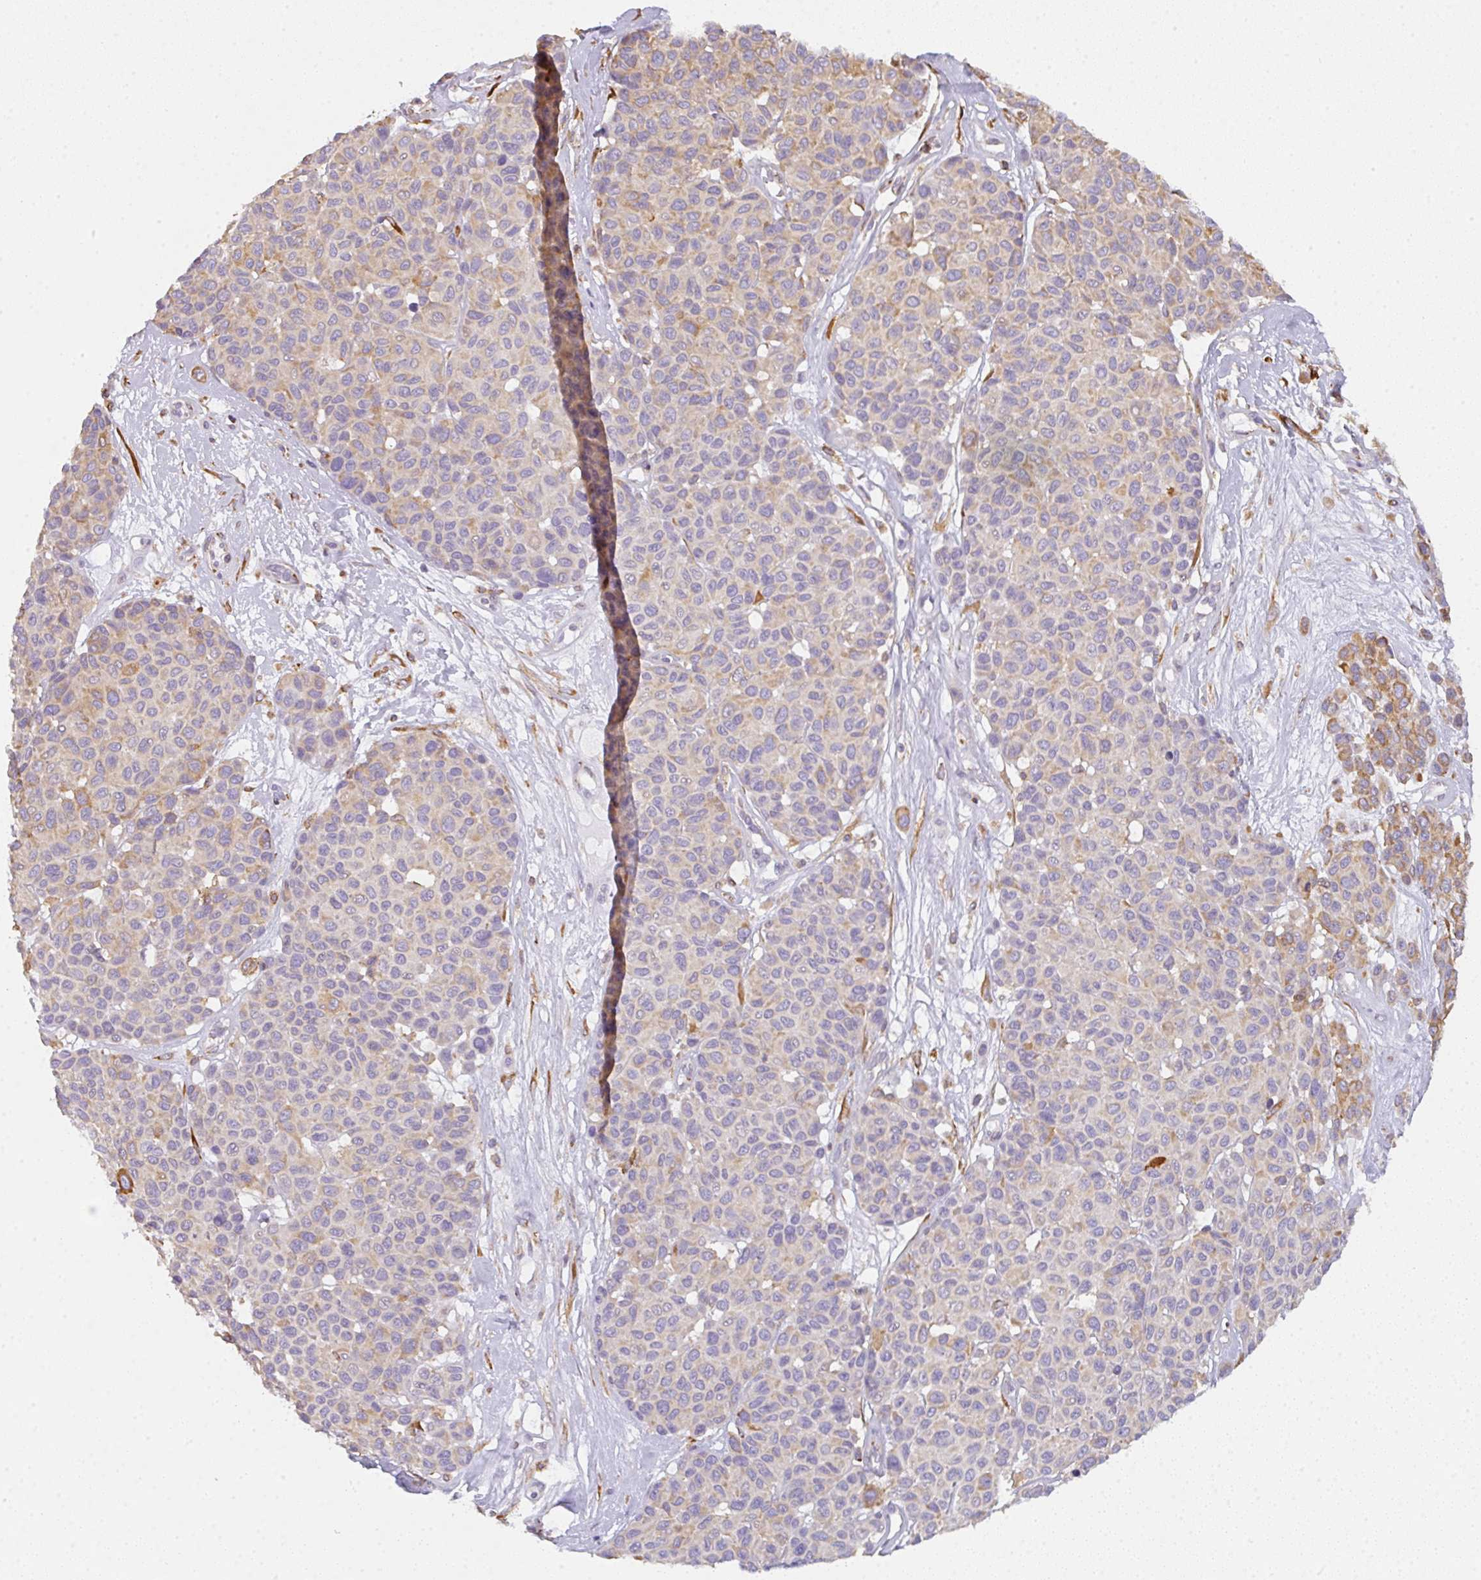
{"staining": {"intensity": "moderate", "quantity": "25%-75%", "location": "cytoplasmic/membranous"}, "tissue": "melanoma", "cell_type": "Tumor cells", "image_type": "cancer", "snomed": [{"axis": "morphology", "description": "Malignant melanoma, NOS"}, {"axis": "topography", "description": "Skin"}], "caption": "Immunohistochemical staining of melanoma reveals medium levels of moderate cytoplasmic/membranous positivity in about 25%-75% of tumor cells.", "gene": "DOK4", "patient": {"sex": "female", "age": 66}}